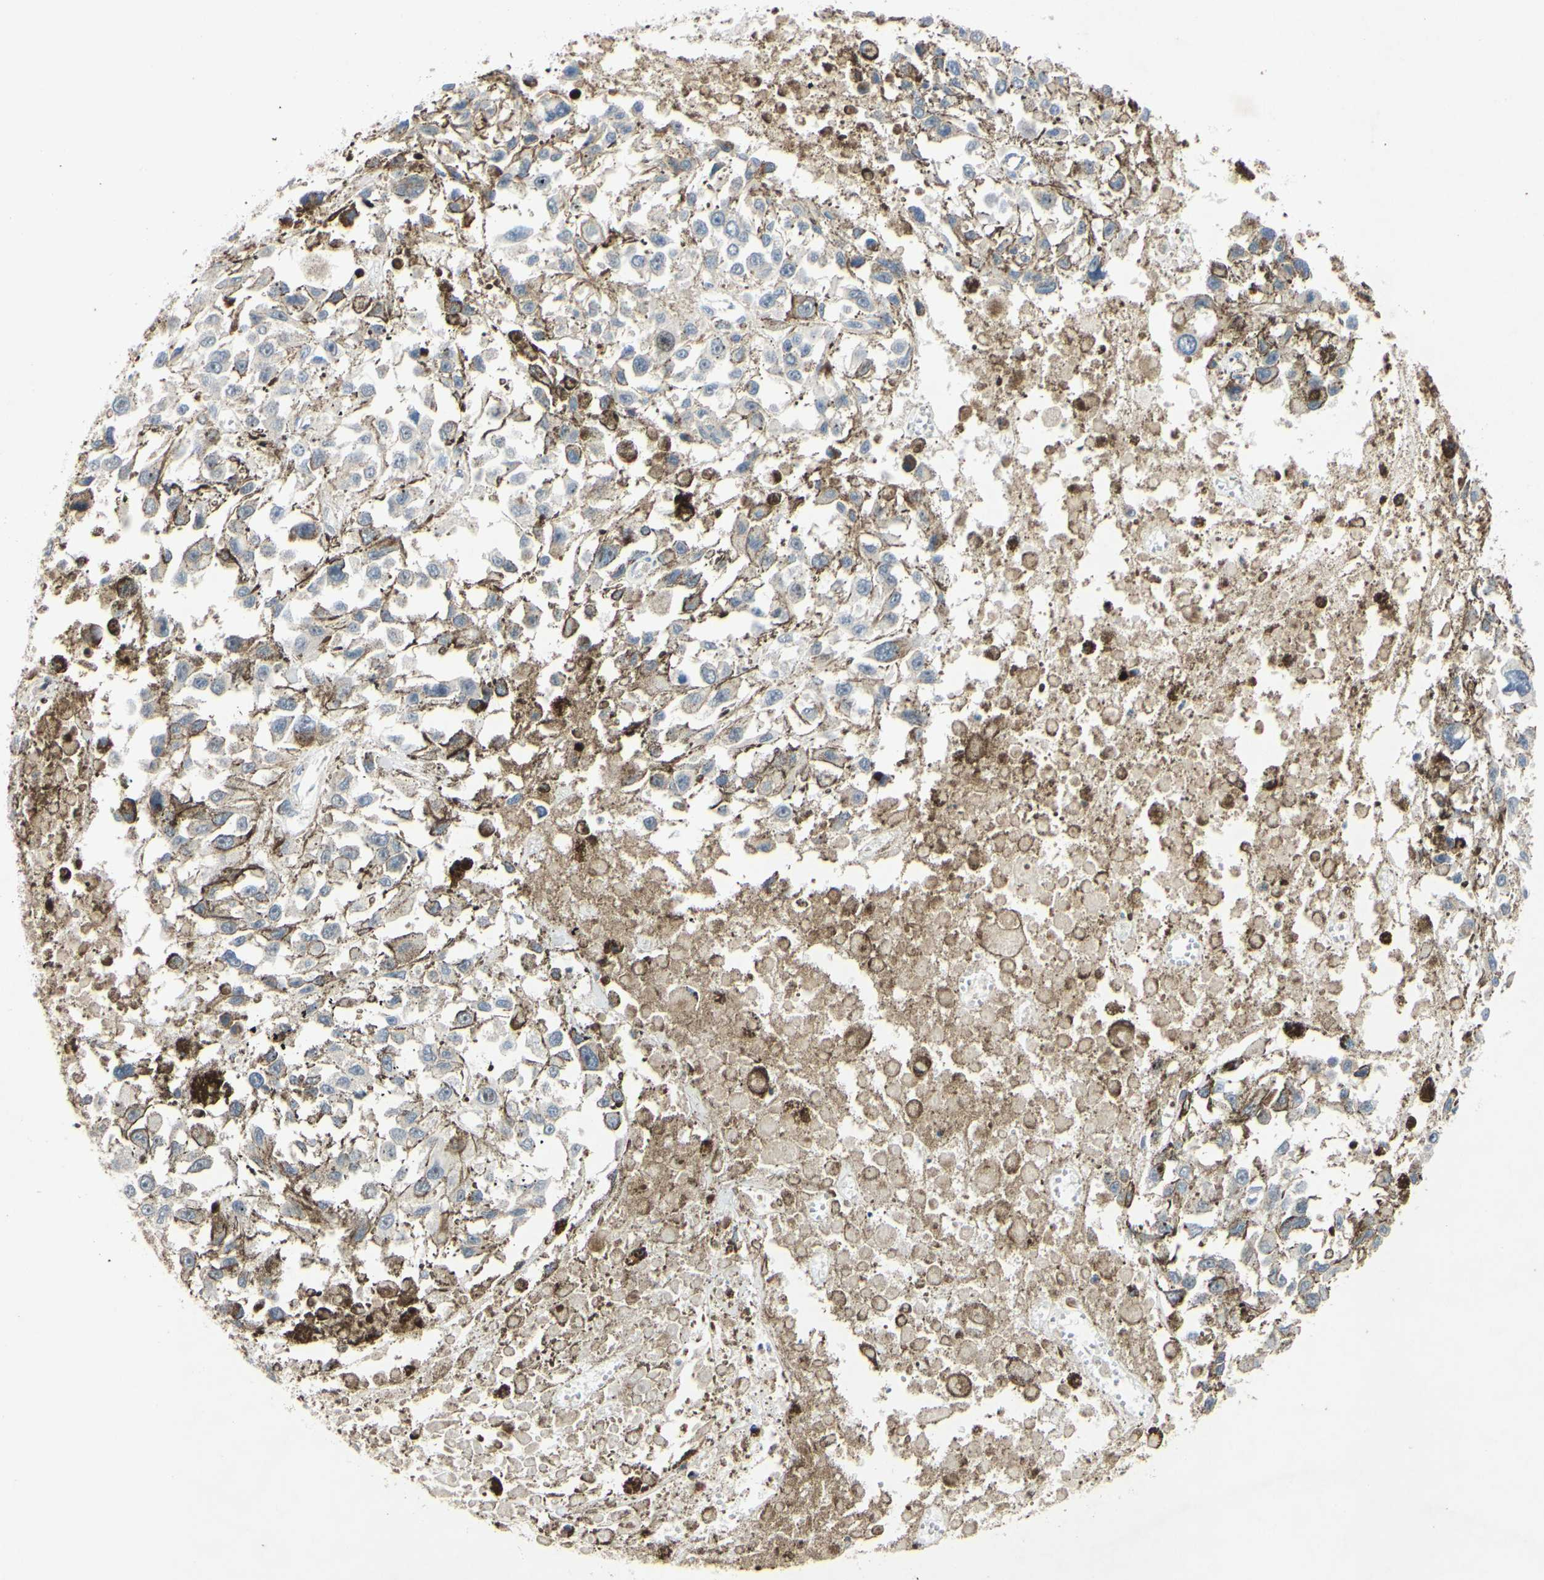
{"staining": {"intensity": "weak", "quantity": "<25%", "location": "cytoplasmic/membranous"}, "tissue": "melanoma", "cell_type": "Tumor cells", "image_type": "cancer", "snomed": [{"axis": "morphology", "description": "Malignant melanoma, Metastatic site"}, {"axis": "topography", "description": "Lymph node"}], "caption": "This is an immunohistochemistry (IHC) histopathology image of human melanoma. There is no positivity in tumor cells.", "gene": "PLXNA2", "patient": {"sex": "male", "age": 59}}